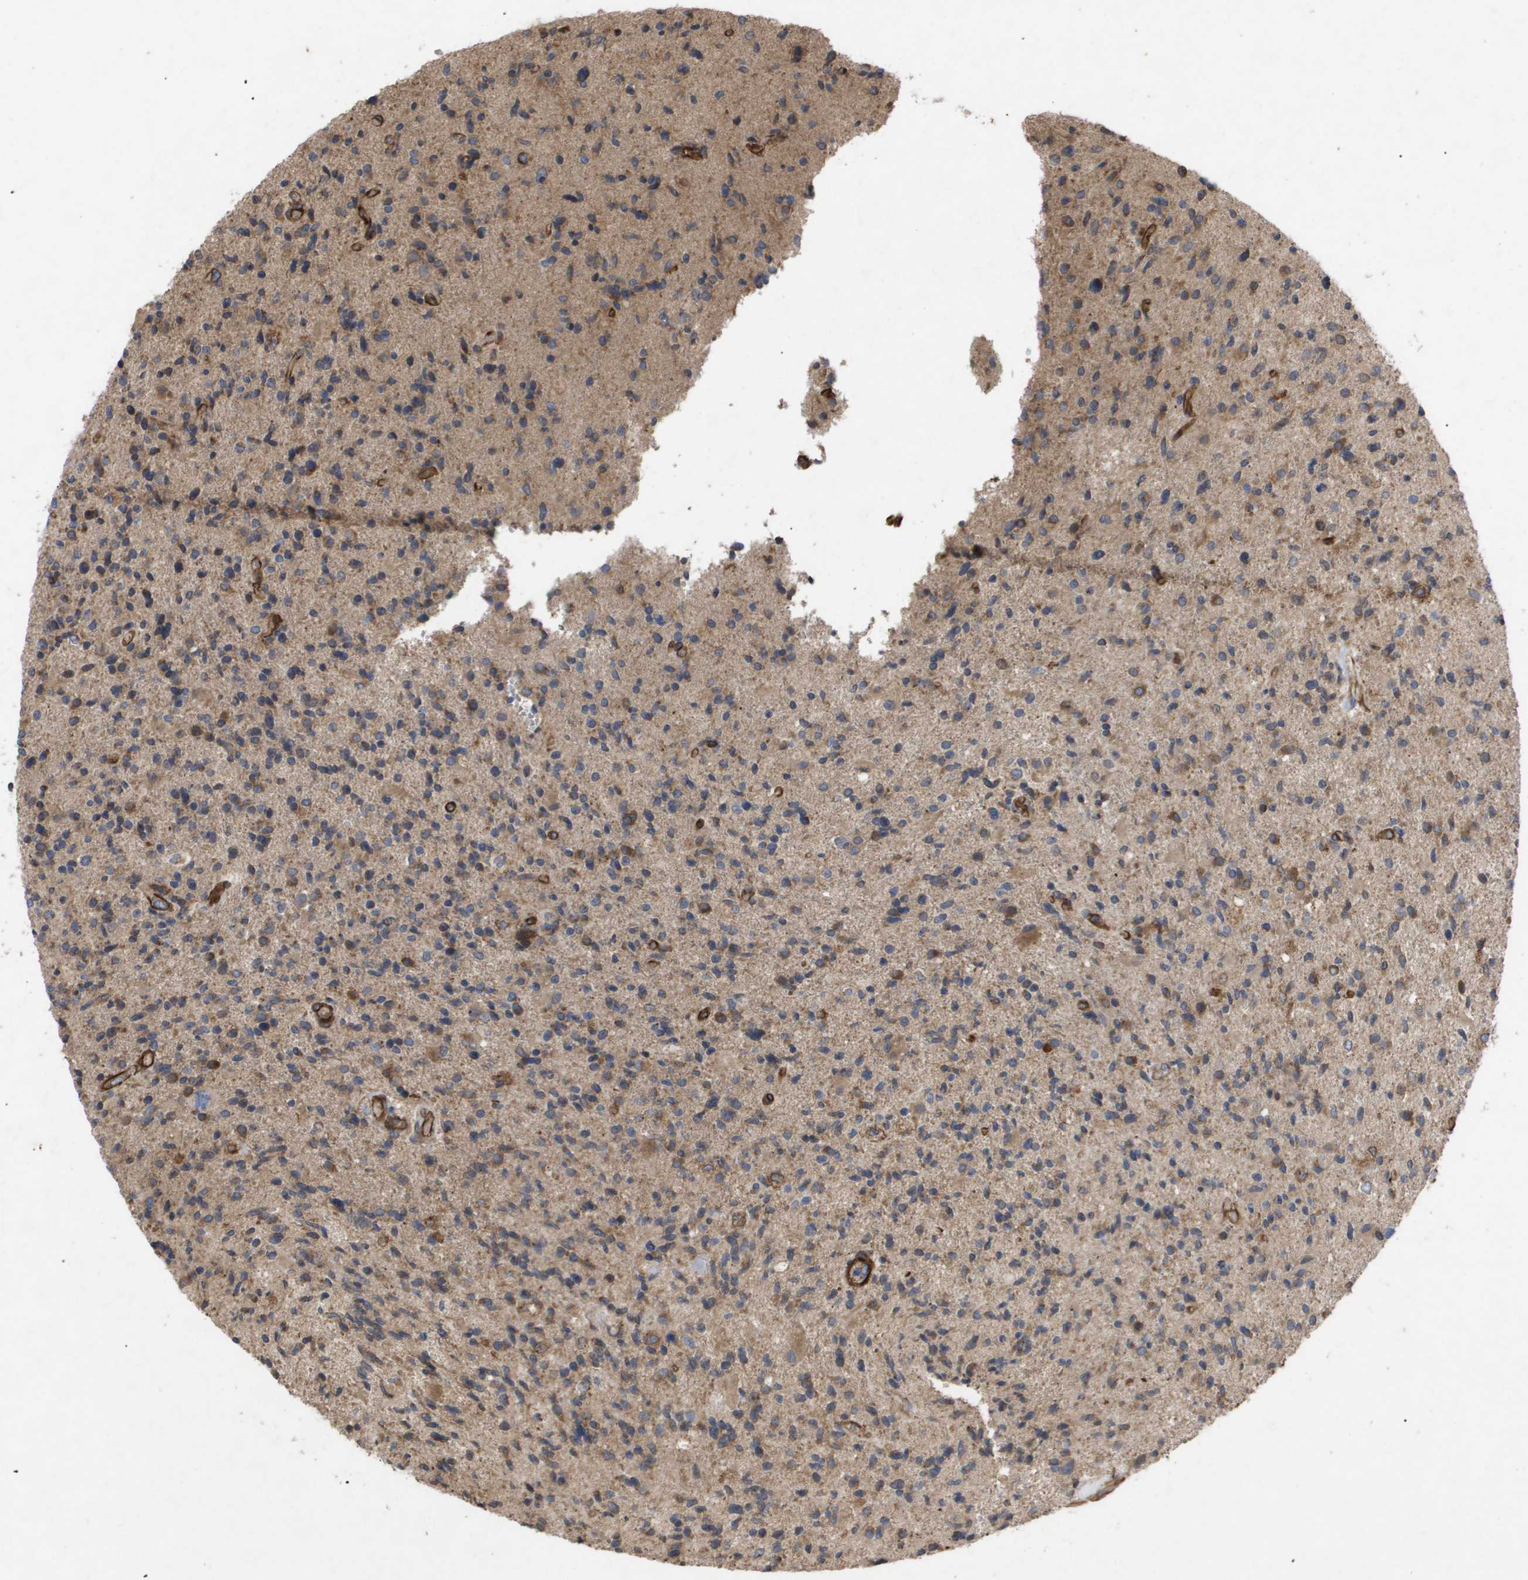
{"staining": {"intensity": "moderate", "quantity": "25%-75%", "location": "cytoplasmic/membranous"}, "tissue": "glioma", "cell_type": "Tumor cells", "image_type": "cancer", "snomed": [{"axis": "morphology", "description": "Glioma, malignant, High grade"}, {"axis": "topography", "description": "Brain"}], "caption": "DAB immunohistochemical staining of human malignant glioma (high-grade) shows moderate cytoplasmic/membranous protein positivity in approximately 25%-75% of tumor cells.", "gene": "TNS1", "patient": {"sex": "male", "age": 72}}